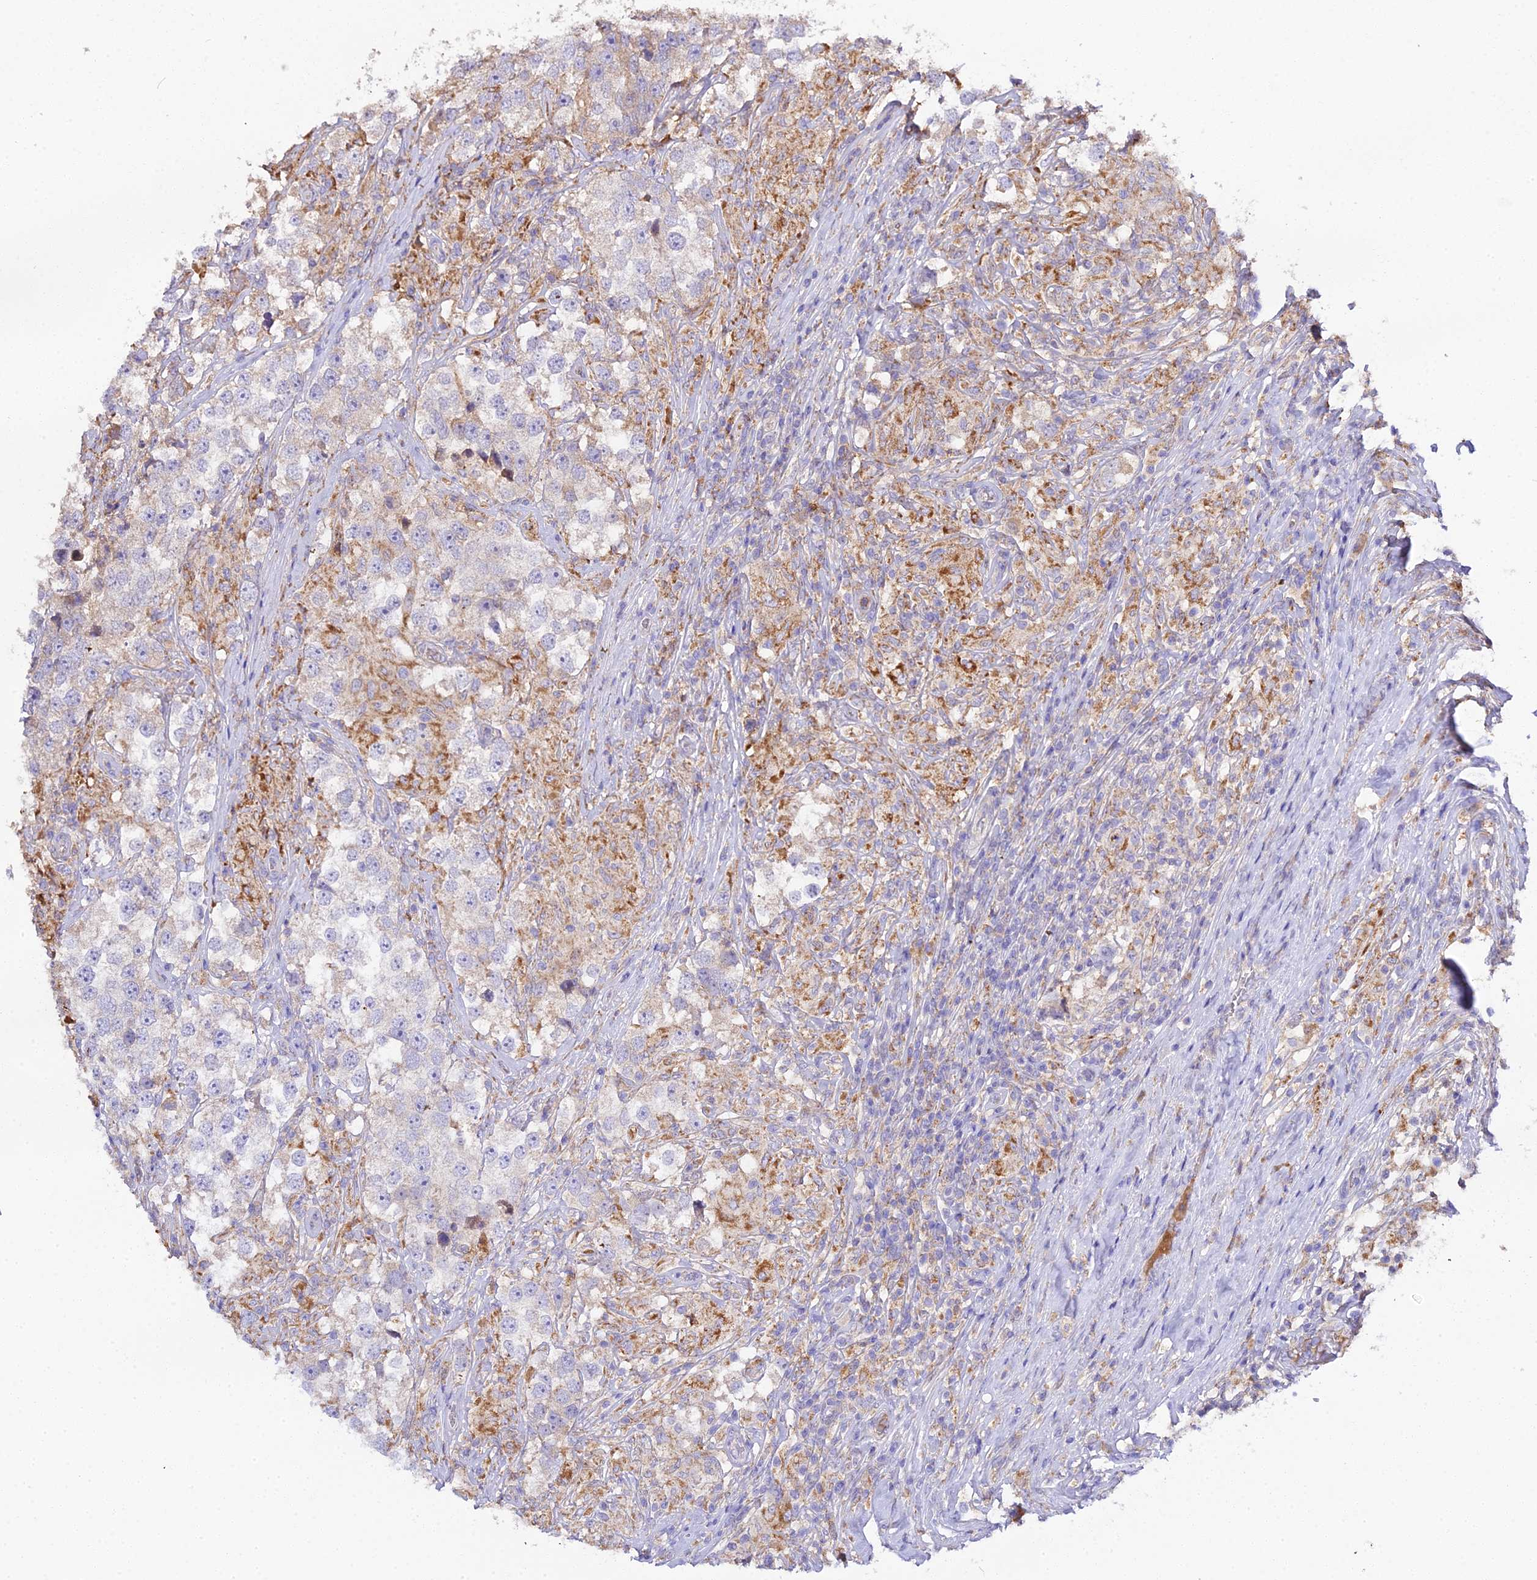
{"staining": {"intensity": "weak", "quantity": "<25%", "location": "cytoplasmic/membranous"}, "tissue": "testis cancer", "cell_type": "Tumor cells", "image_type": "cancer", "snomed": [{"axis": "morphology", "description": "Seminoma, NOS"}, {"axis": "topography", "description": "Testis"}], "caption": "There is no significant staining in tumor cells of testis cancer (seminoma).", "gene": "SCX", "patient": {"sex": "male", "age": 46}}